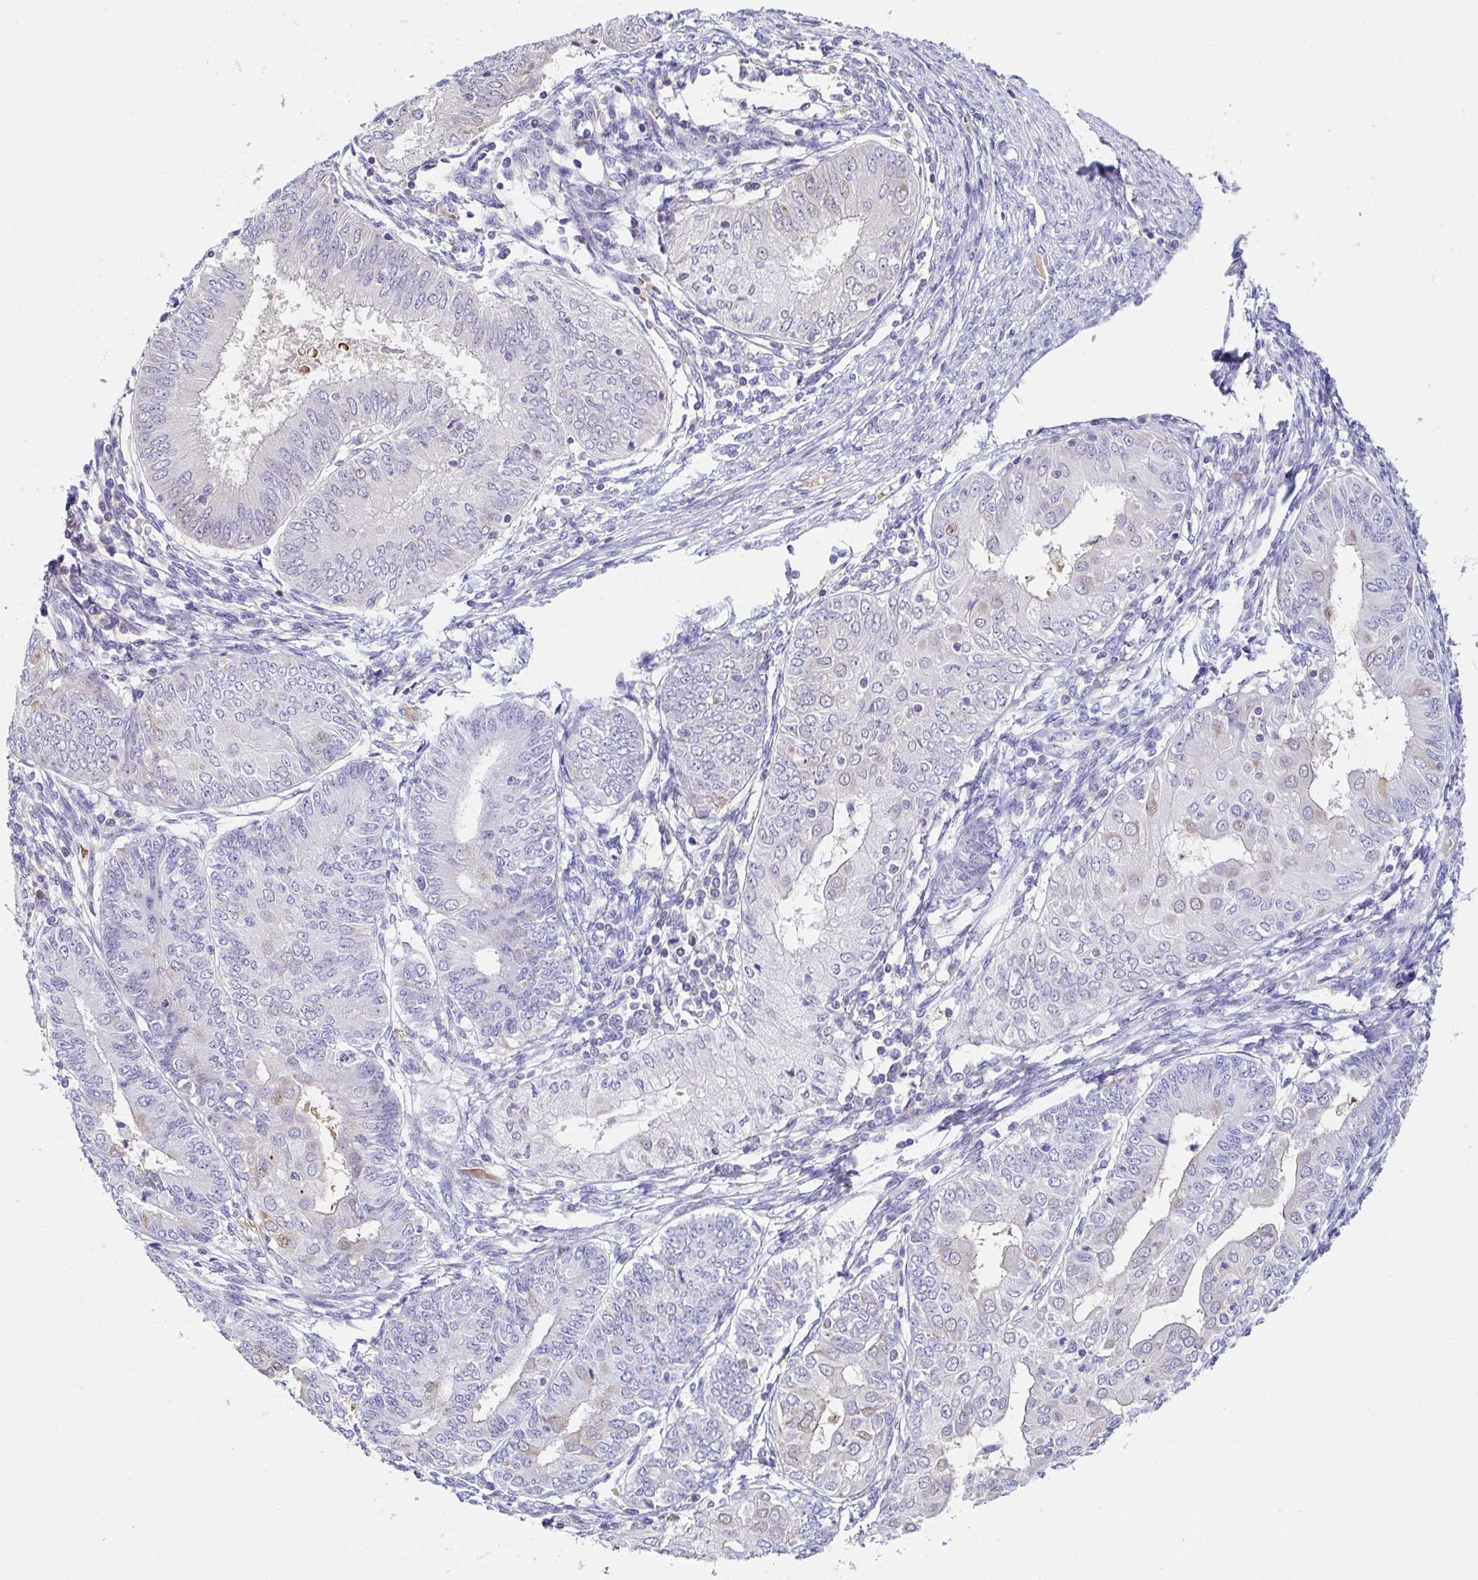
{"staining": {"intensity": "negative", "quantity": "none", "location": "none"}, "tissue": "endometrial cancer", "cell_type": "Tumor cells", "image_type": "cancer", "snomed": [{"axis": "morphology", "description": "Adenocarcinoma, NOS"}, {"axis": "topography", "description": "Endometrium"}], "caption": "Human endometrial cancer (adenocarcinoma) stained for a protein using immunohistochemistry reveals no positivity in tumor cells.", "gene": "FAM162B", "patient": {"sex": "female", "age": 68}}